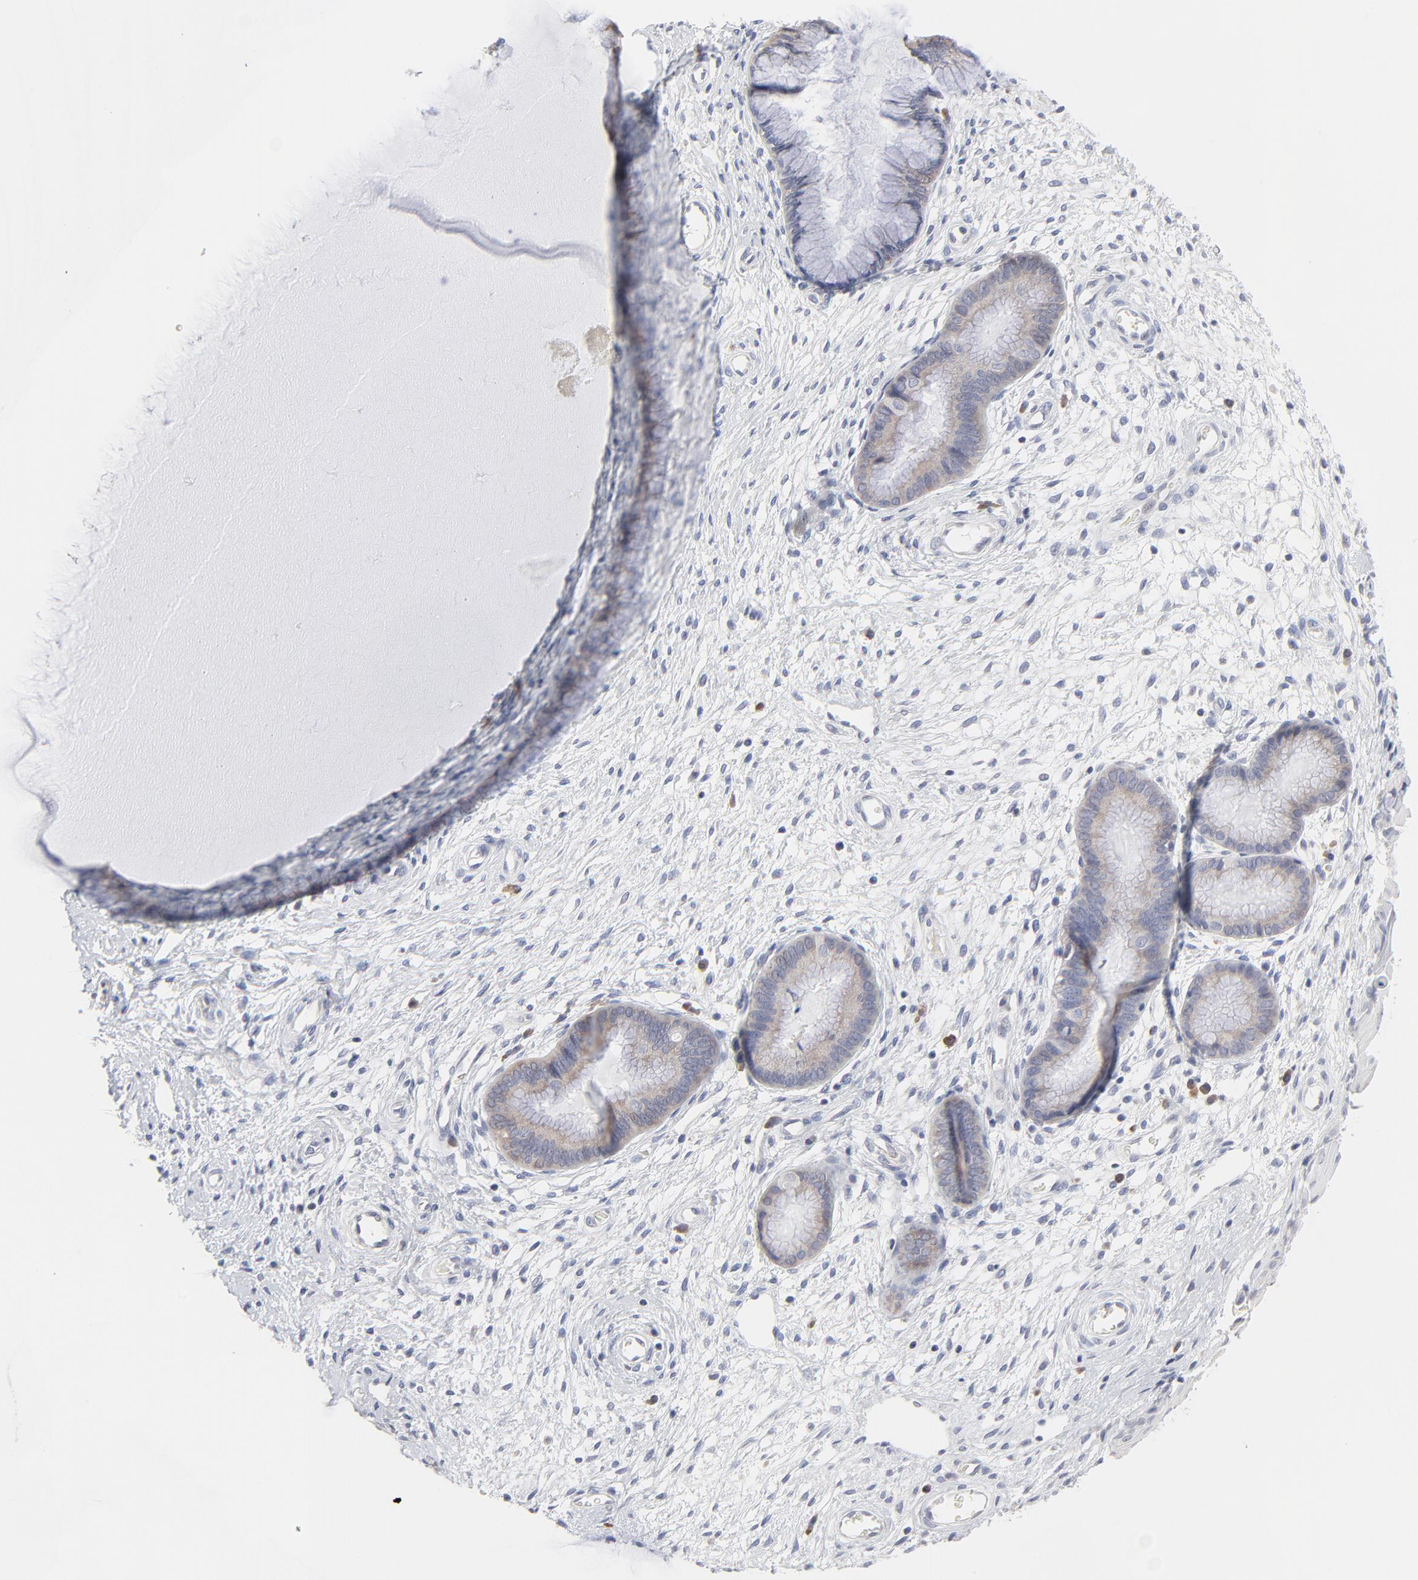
{"staining": {"intensity": "weak", "quantity": ">75%", "location": "cytoplasmic/membranous"}, "tissue": "cervix", "cell_type": "Glandular cells", "image_type": "normal", "snomed": [{"axis": "morphology", "description": "Normal tissue, NOS"}, {"axis": "topography", "description": "Cervix"}], "caption": "A histopathology image showing weak cytoplasmic/membranous positivity in about >75% of glandular cells in benign cervix, as visualized by brown immunohistochemical staining.", "gene": "TRIM22", "patient": {"sex": "female", "age": 55}}